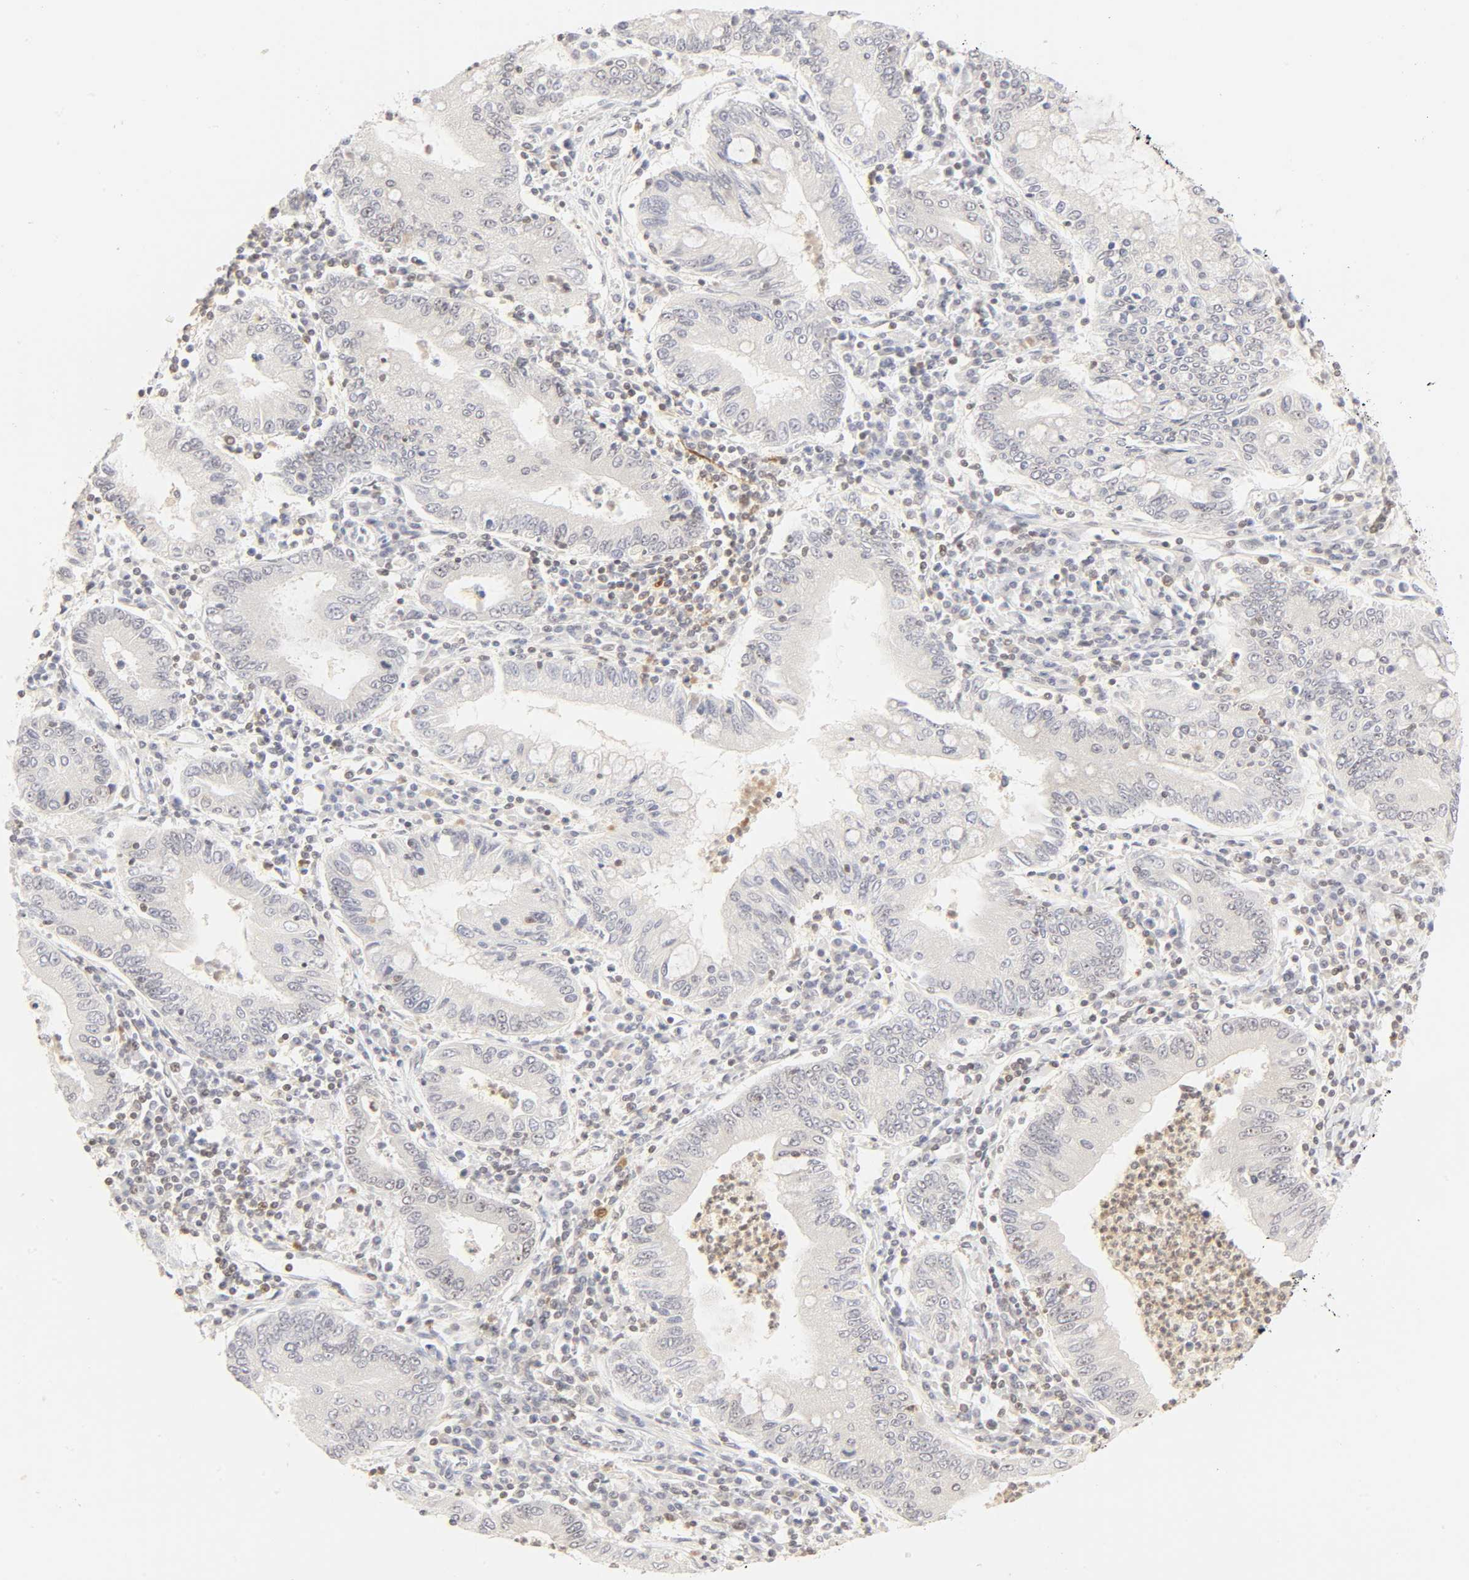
{"staining": {"intensity": "negative", "quantity": "none", "location": "none"}, "tissue": "stomach cancer", "cell_type": "Tumor cells", "image_type": "cancer", "snomed": [{"axis": "morphology", "description": "Normal tissue, NOS"}, {"axis": "morphology", "description": "Adenocarcinoma, NOS"}, {"axis": "topography", "description": "Esophagus"}, {"axis": "topography", "description": "Stomach, upper"}, {"axis": "topography", "description": "Peripheral nerve tissue"}], "caption": "This is an IHC histopathology image of adenocarcinoma (stomach). There is no expression in tumor cells.", "gene": "KIF2A", "patient": {"sex": "male", "age": 62}}